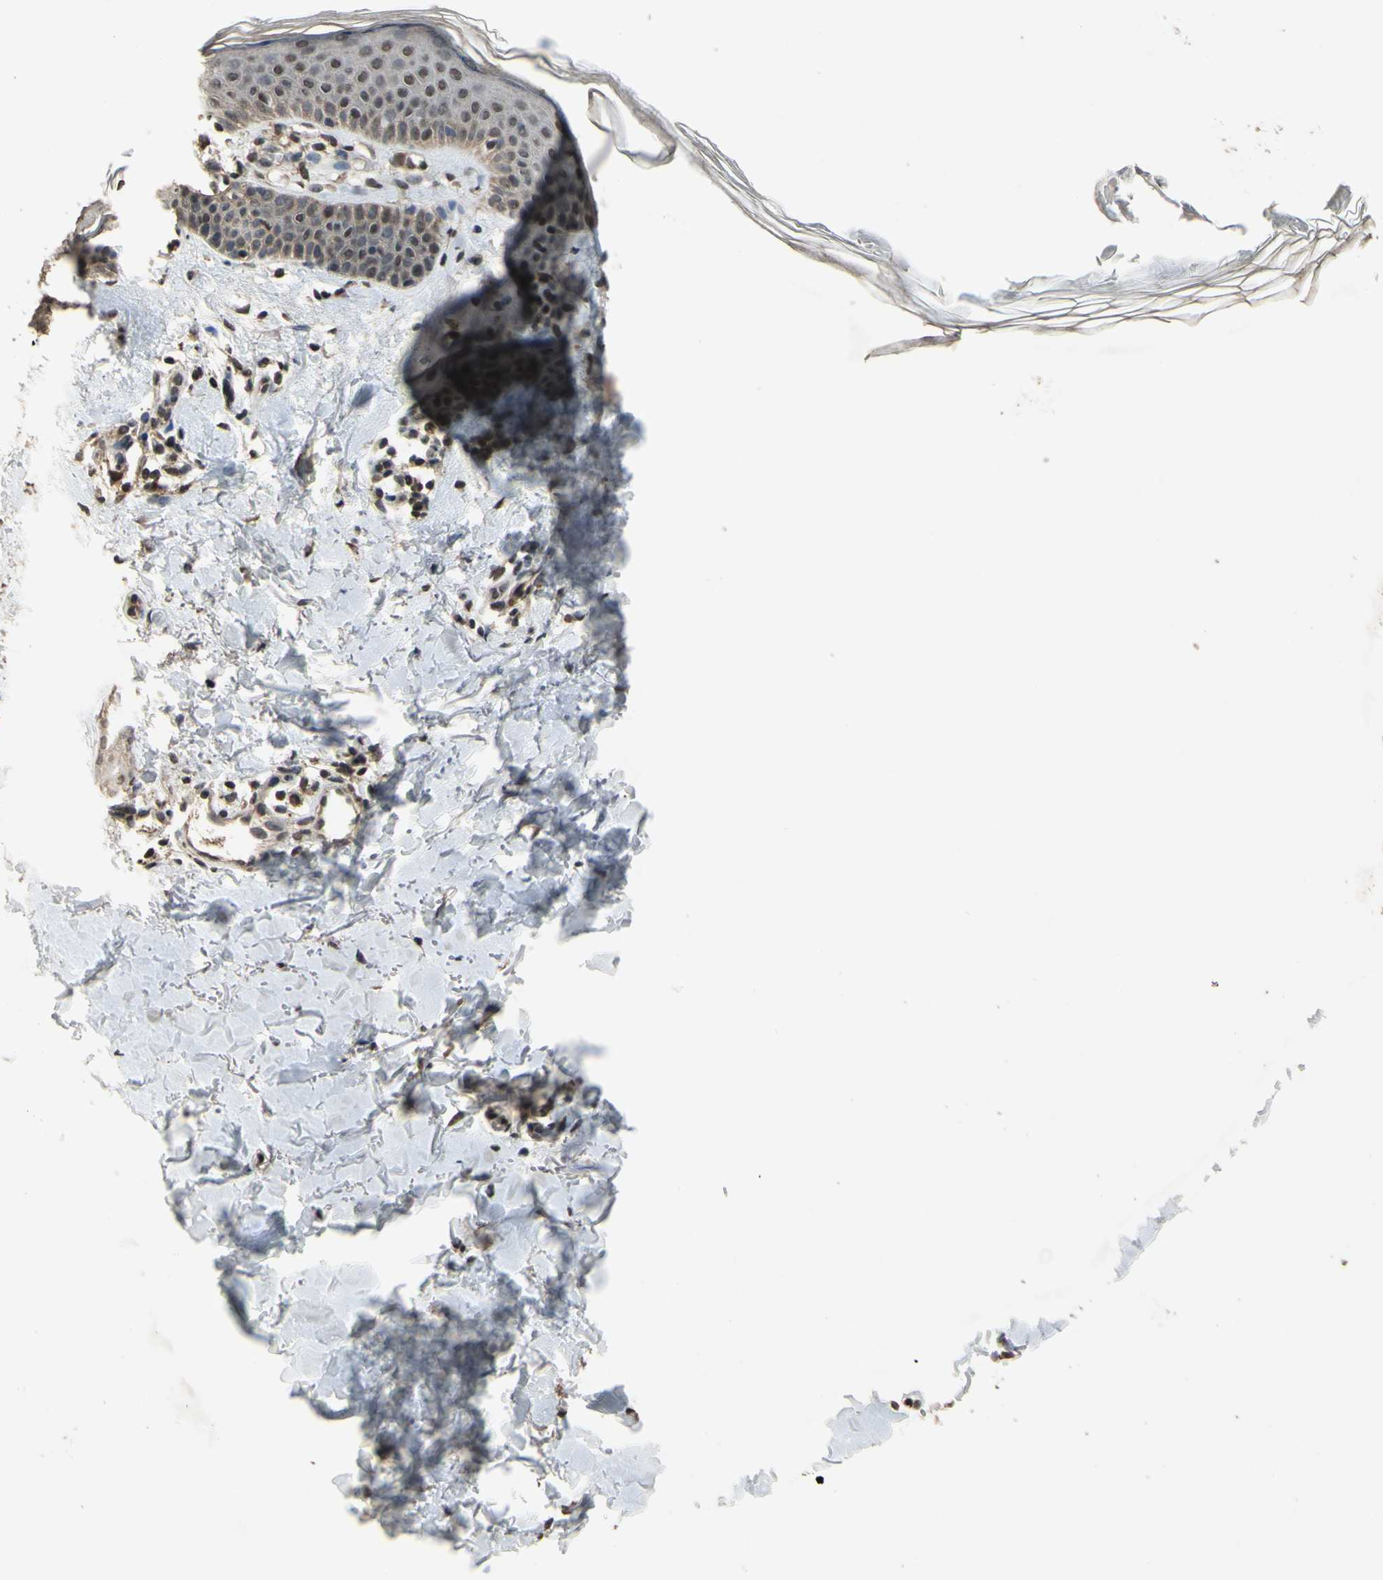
{"staining": {"intensity": "weak", "quantity": "25%-75%", "location": "cytoplasmic/membranous,nuclear"}, "tissue": "skin", "cell_type": "Fibroblasts", "image_type": "normal", "snomed": [{"axis": "morphology", "description": "Normal tissue, NOS"}, {"axis": "topography", "description": "Skin"}], "caption": "Immunohistochemistry (IHC) (DAB (3,3'-diaminobenzidine)) staining of normal skin reveals weak cytoplasmic/membranous,nuclear protein staining in about 25%-75% of fibroblasts.", "gene": "ZNF174", "patient": {"sex": "female", "age": 56}}